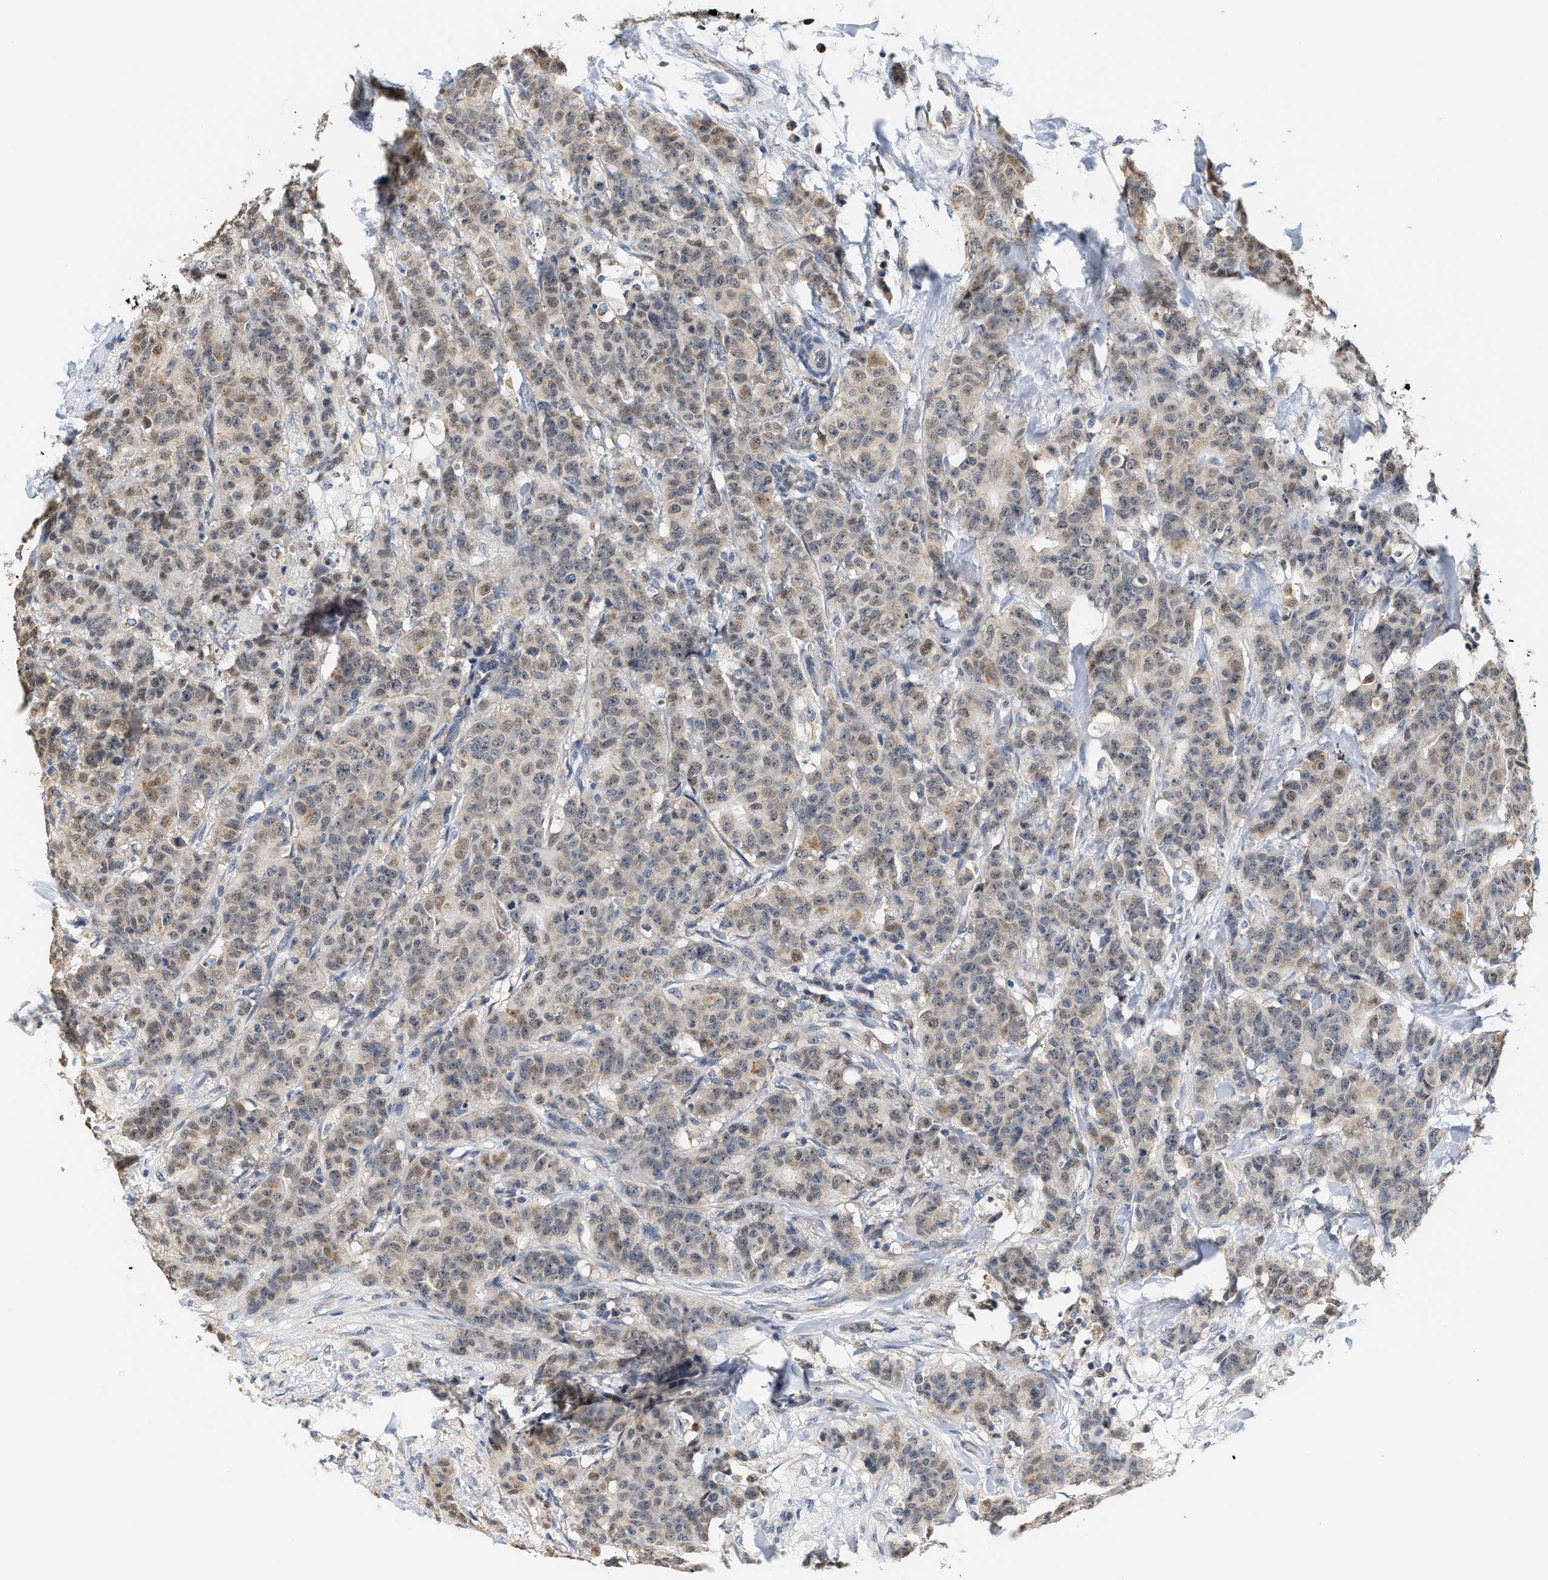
{"staining": {"intensity": "weak", "quantity": ">75%", "location": "cytoplasmic/membranous,nuclear"}, "tissue": "breast cancer", "cell_type": "Tumor cells", "image_type": "cancer", "snomed": [{"axis": "morphology", "description": "Normal tissue, NOS"}, {"axis": "morphology", "description": "Duct carcinoma"}, {"axis": "topography", "description": "Breast"}], "caption": "Immunohistochemistry image of neoplastic tissue: human breast cancer (invasive ductal carcinoma) stained using immunohistochemistry shows low levels of weak protein expression localized specifically in the cytoplasmic/membranous and nuclear of tumor cells, appearing as a cytoplasmic/membranous and nuclear brown color.", "gene": "GIGYF1", "patient": {"sex": "female", "age": 40}}